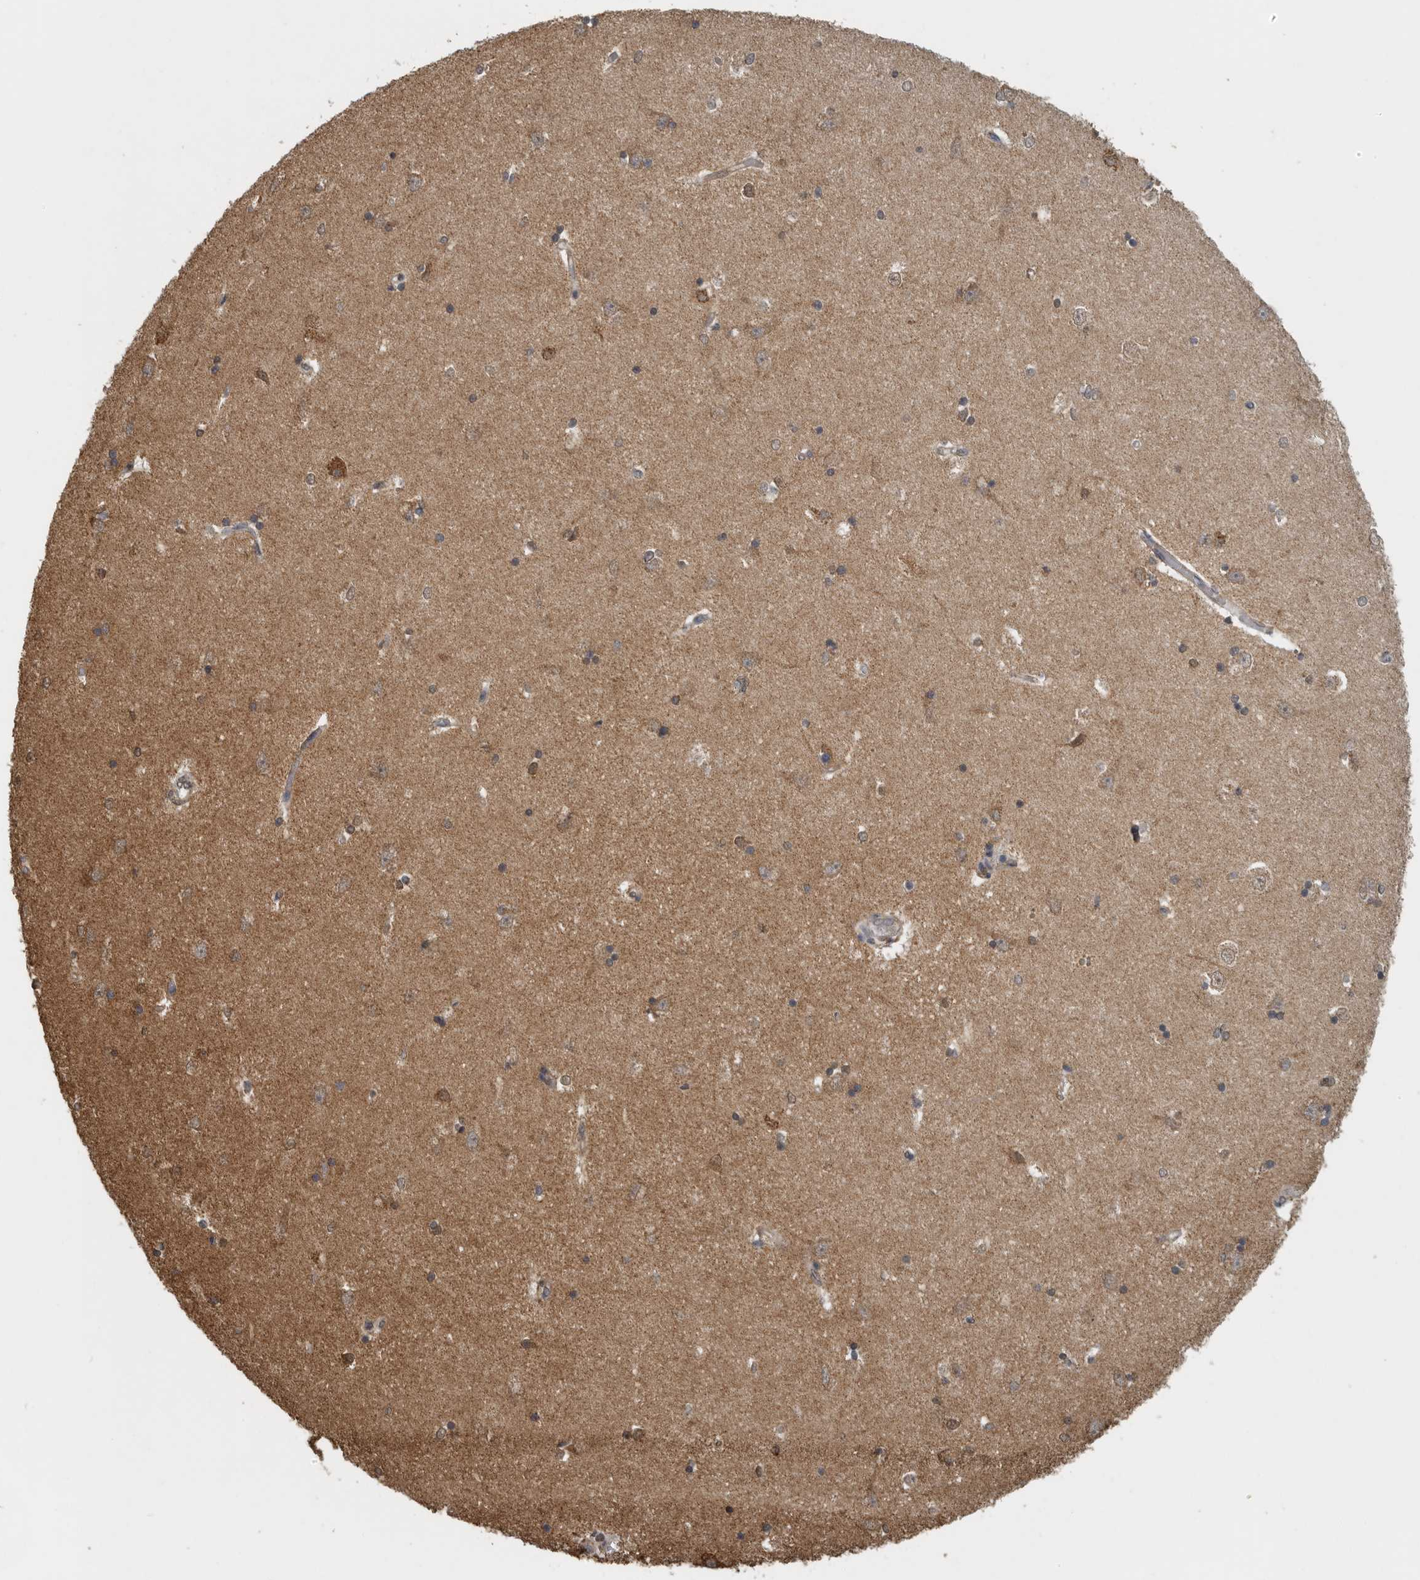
{"staining": {"intensity": "moderate", "quantity": "<25%", "location": "cytoplasmic/membranous"}, "tissue": "hippocampus", "cell_type": "Glial cells", "image_type": "normal", "snomed": [{"axis": "morphology", "description": "Normal tissue, NOS"}, {"axis": "topography", "description": "Hippocampus"}], "caption": "IHC photomicrograph of benign hippocampus stained for a protein (brown), which shows low levels of moderate cytoplasmic/membranous positivity in about <25% of glial cells.", "gene": "AFAP1", "patient": {"sex": "male", "age": 45}}